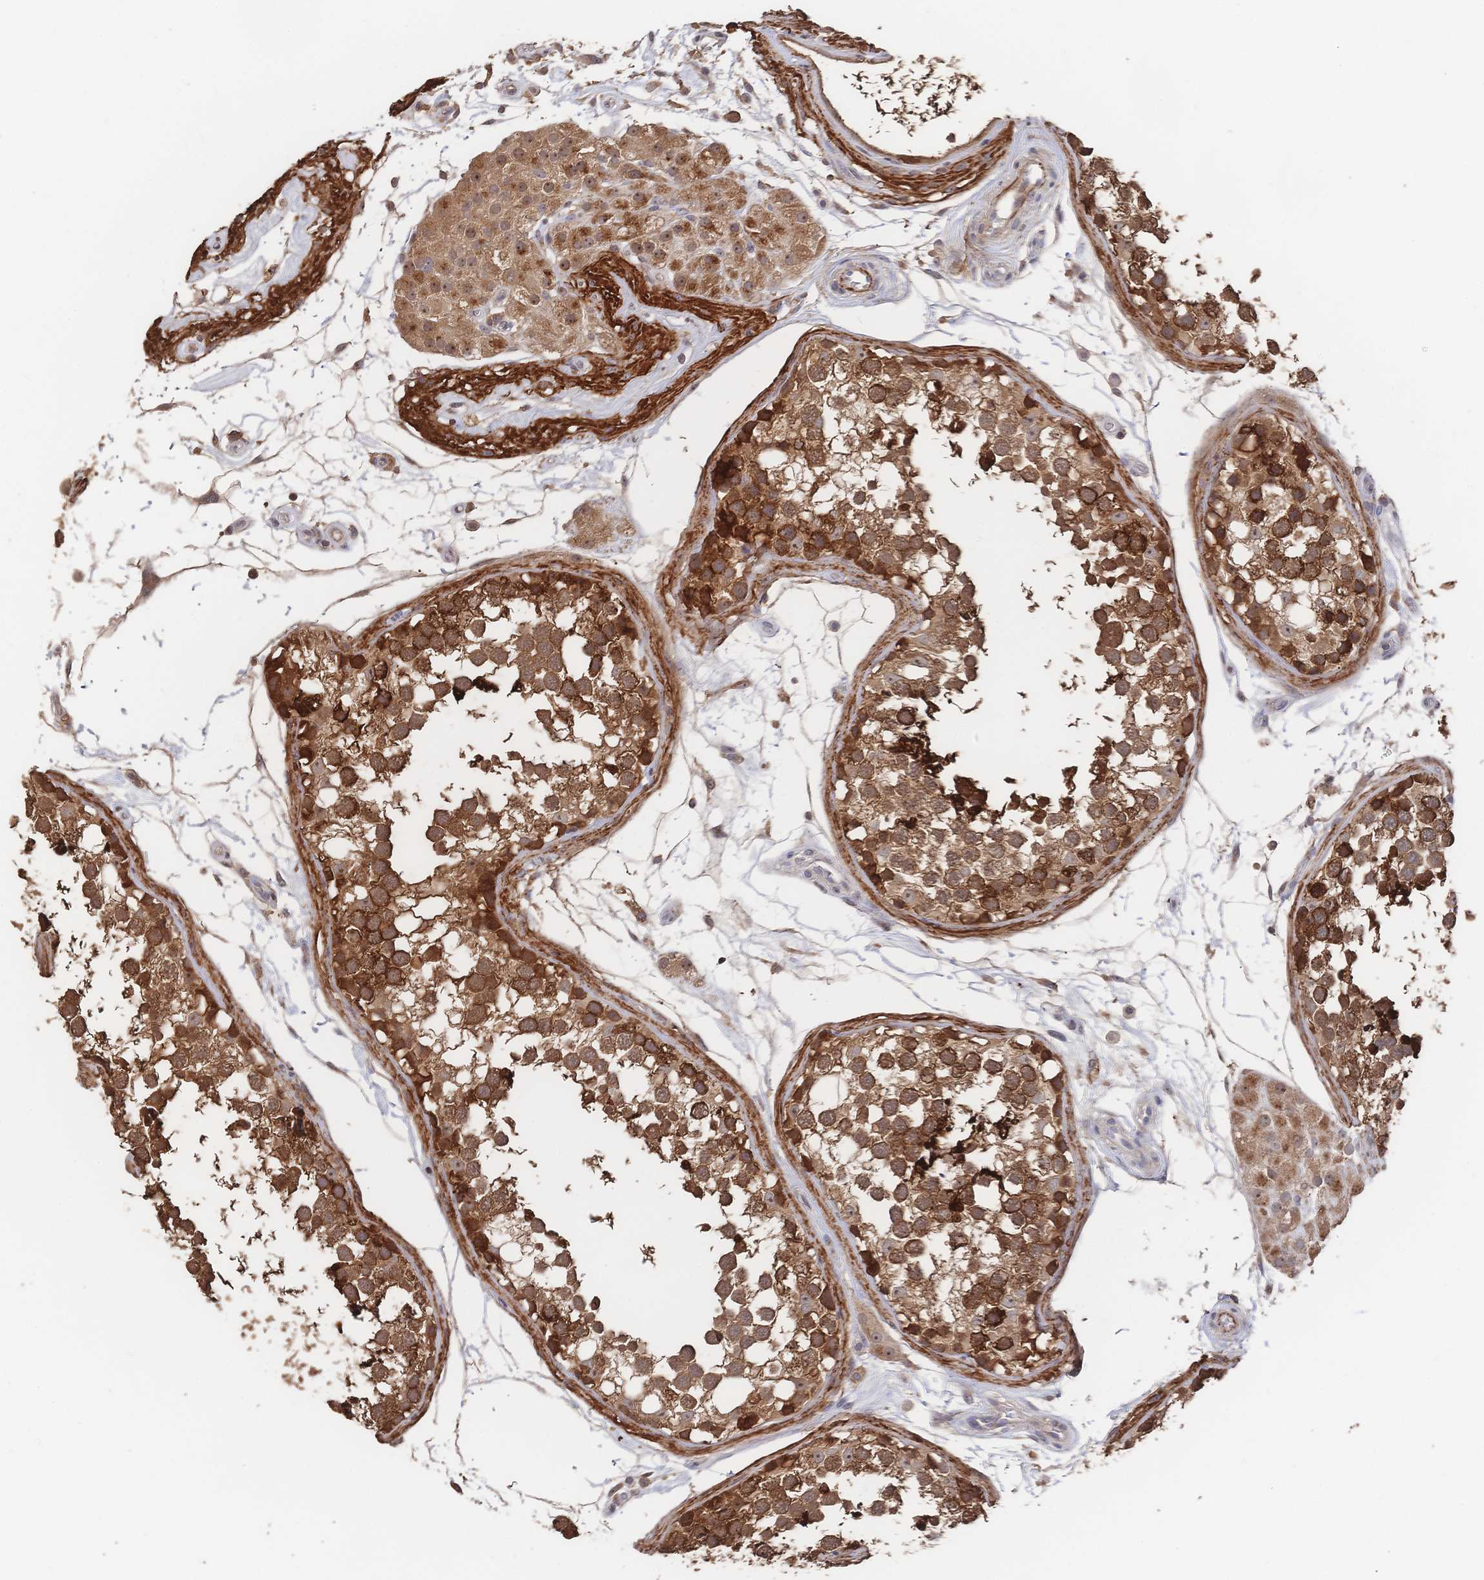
{"staining": {"intensity": "strong", "quantity": ">75%", "location": "cytoplasmic/membranous"}, "tissue": "testis", "cell_type": "Cells in seminiferous ducts", "image_type": "normal", "snomed": [{"axis": "morphology", "description": "Normal tissue, NOS"}, {"axis": "morphology", "description": "Seminoma, NOS"}, {"axis": "topography", "description": "Testis"}], "caption": "Protein staining demonstrates strong cytoplasmic/membranous positivity in approximately >75% of cells in seminiferous ducts in normal testis.", "gene": "DNAJA4", "patient": {"sex": "male", "age": 65}}